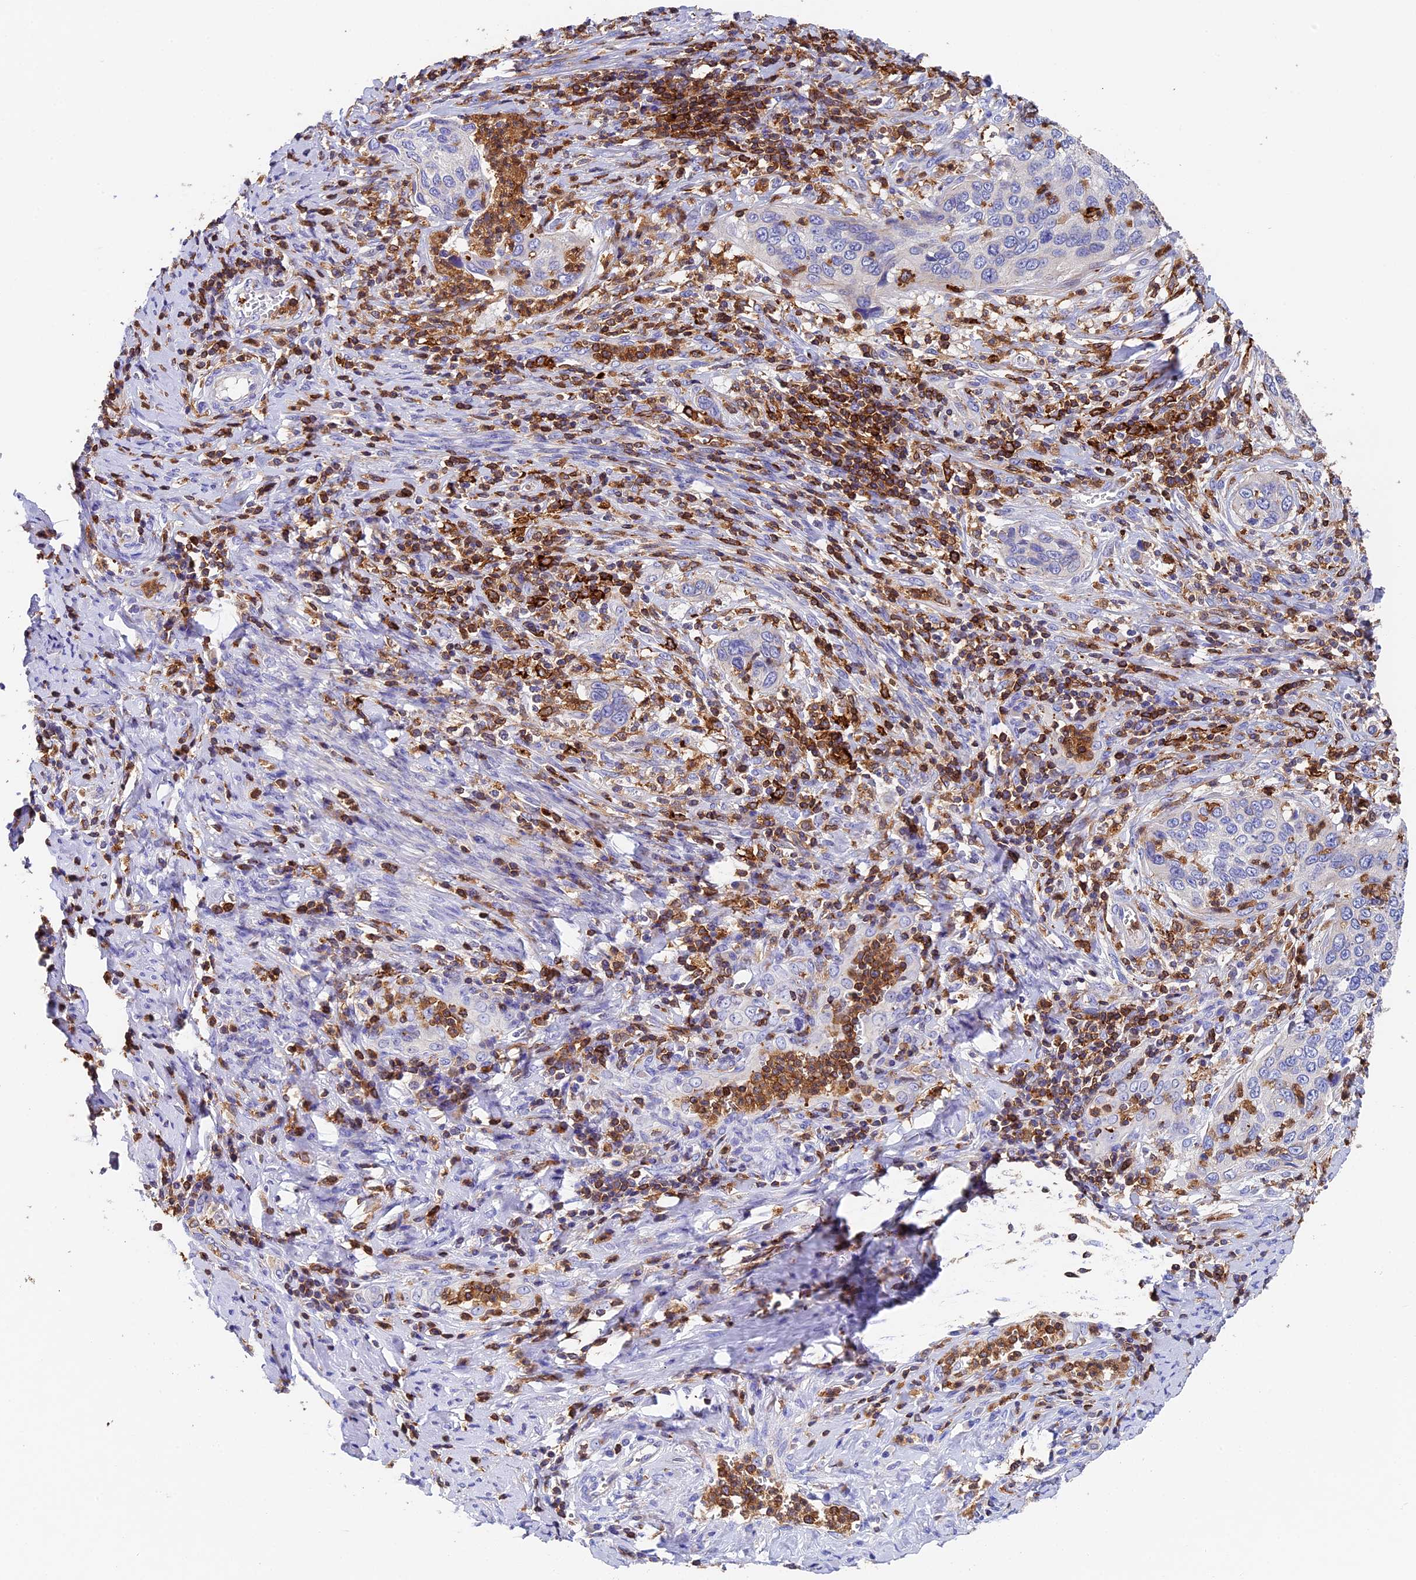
{"staining": {"intensity": "negative", "quantity": "none", "location": "none"}, "tissue": "cervical cancer", "cell_type": "Tumor cells", "image_type": "cancer", "snomed": [{"axis": "morphology", "description": "Squamous cell carcinoma, NOS"}, {"axis": "topography", "description": "Cervix"}], "caption": "Human cervical cancer stained for a protein using immunohistochemistry shows no expression in tumor cells.", "gene": "ADAT1", "patient": {"sex": "female", "age": 53}}